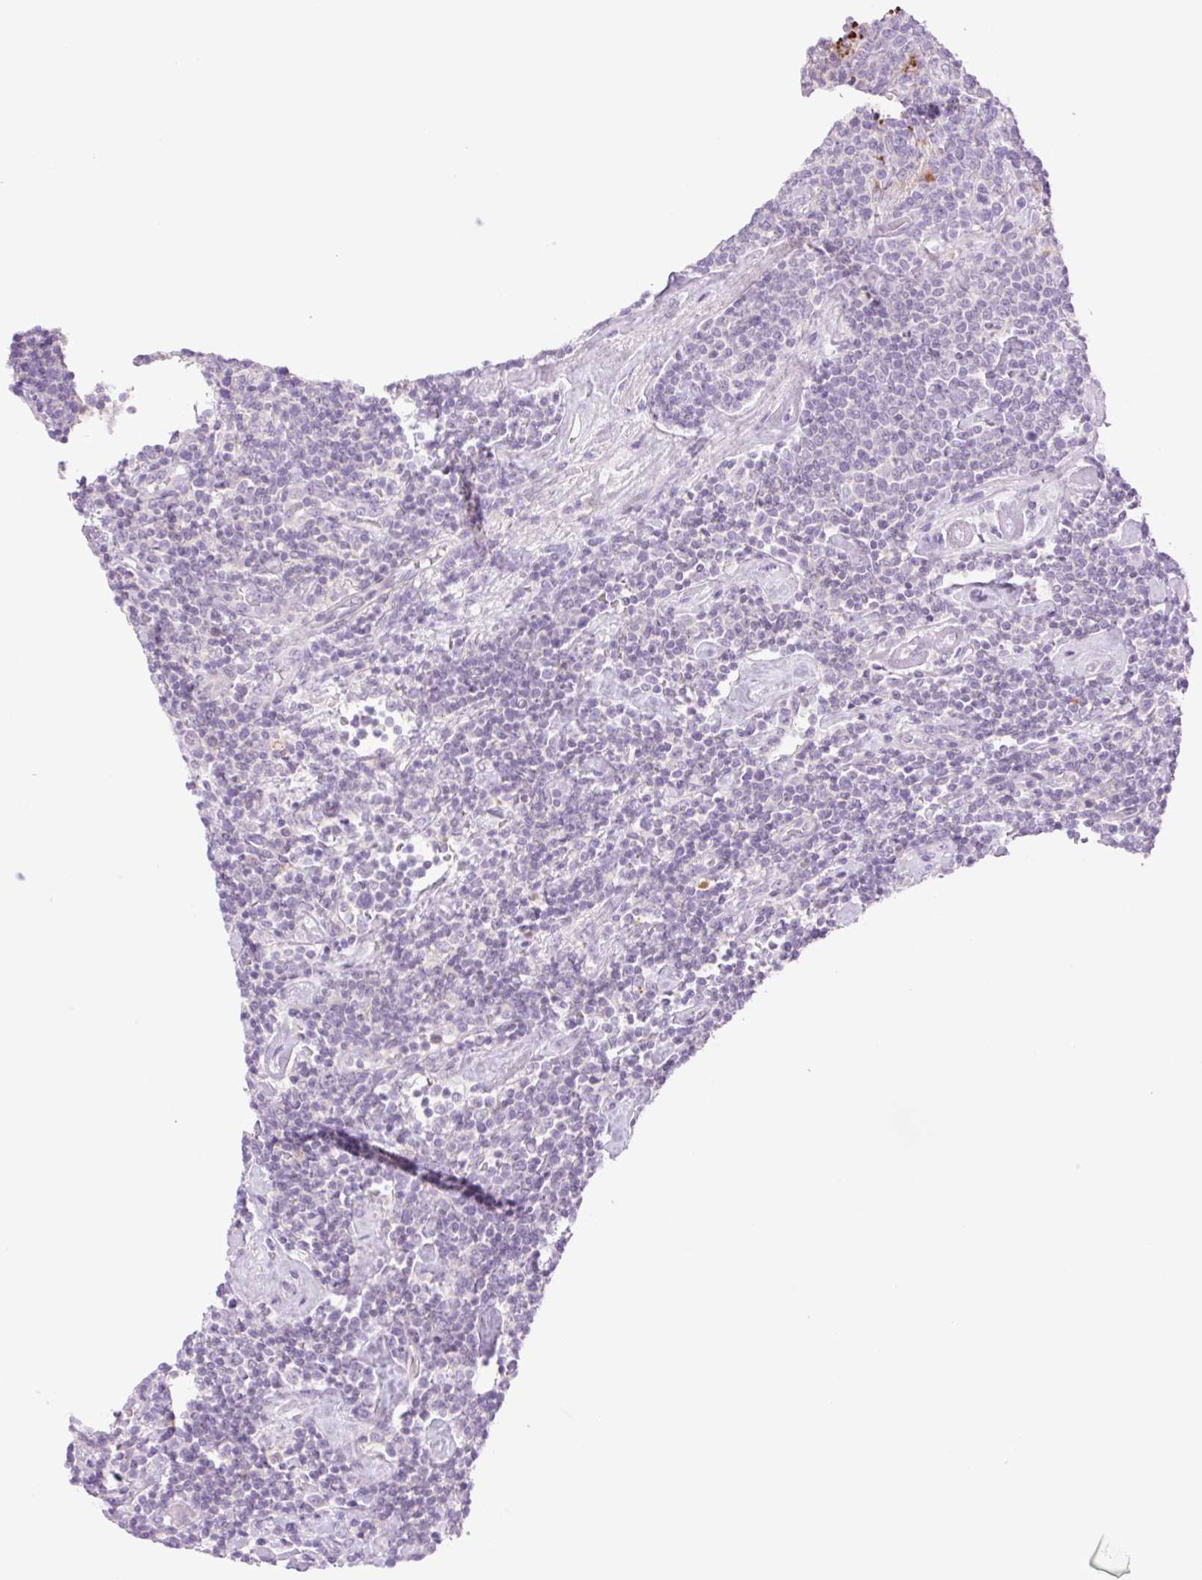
{"staining": {"intensity": "negative", "quantity": "none", "location": "none"}, "tissue": "lymphoma", "cell_type": "Tumor cells", "image_type": "cancer", "snomed": [{"axis": "morphology", "description": "Malignant lymphoma, non-Hodgkin's type, High grade"}, {"axis": "topography", "description": "Lymph node"}], "caption": "Protein analysis of high-grade malignant lymphoma, non-Hodgkin's type exhibits no significant staining in tumor cells.", "gene": "TBX15", "patient": {"sex": "male", "age": 61}}